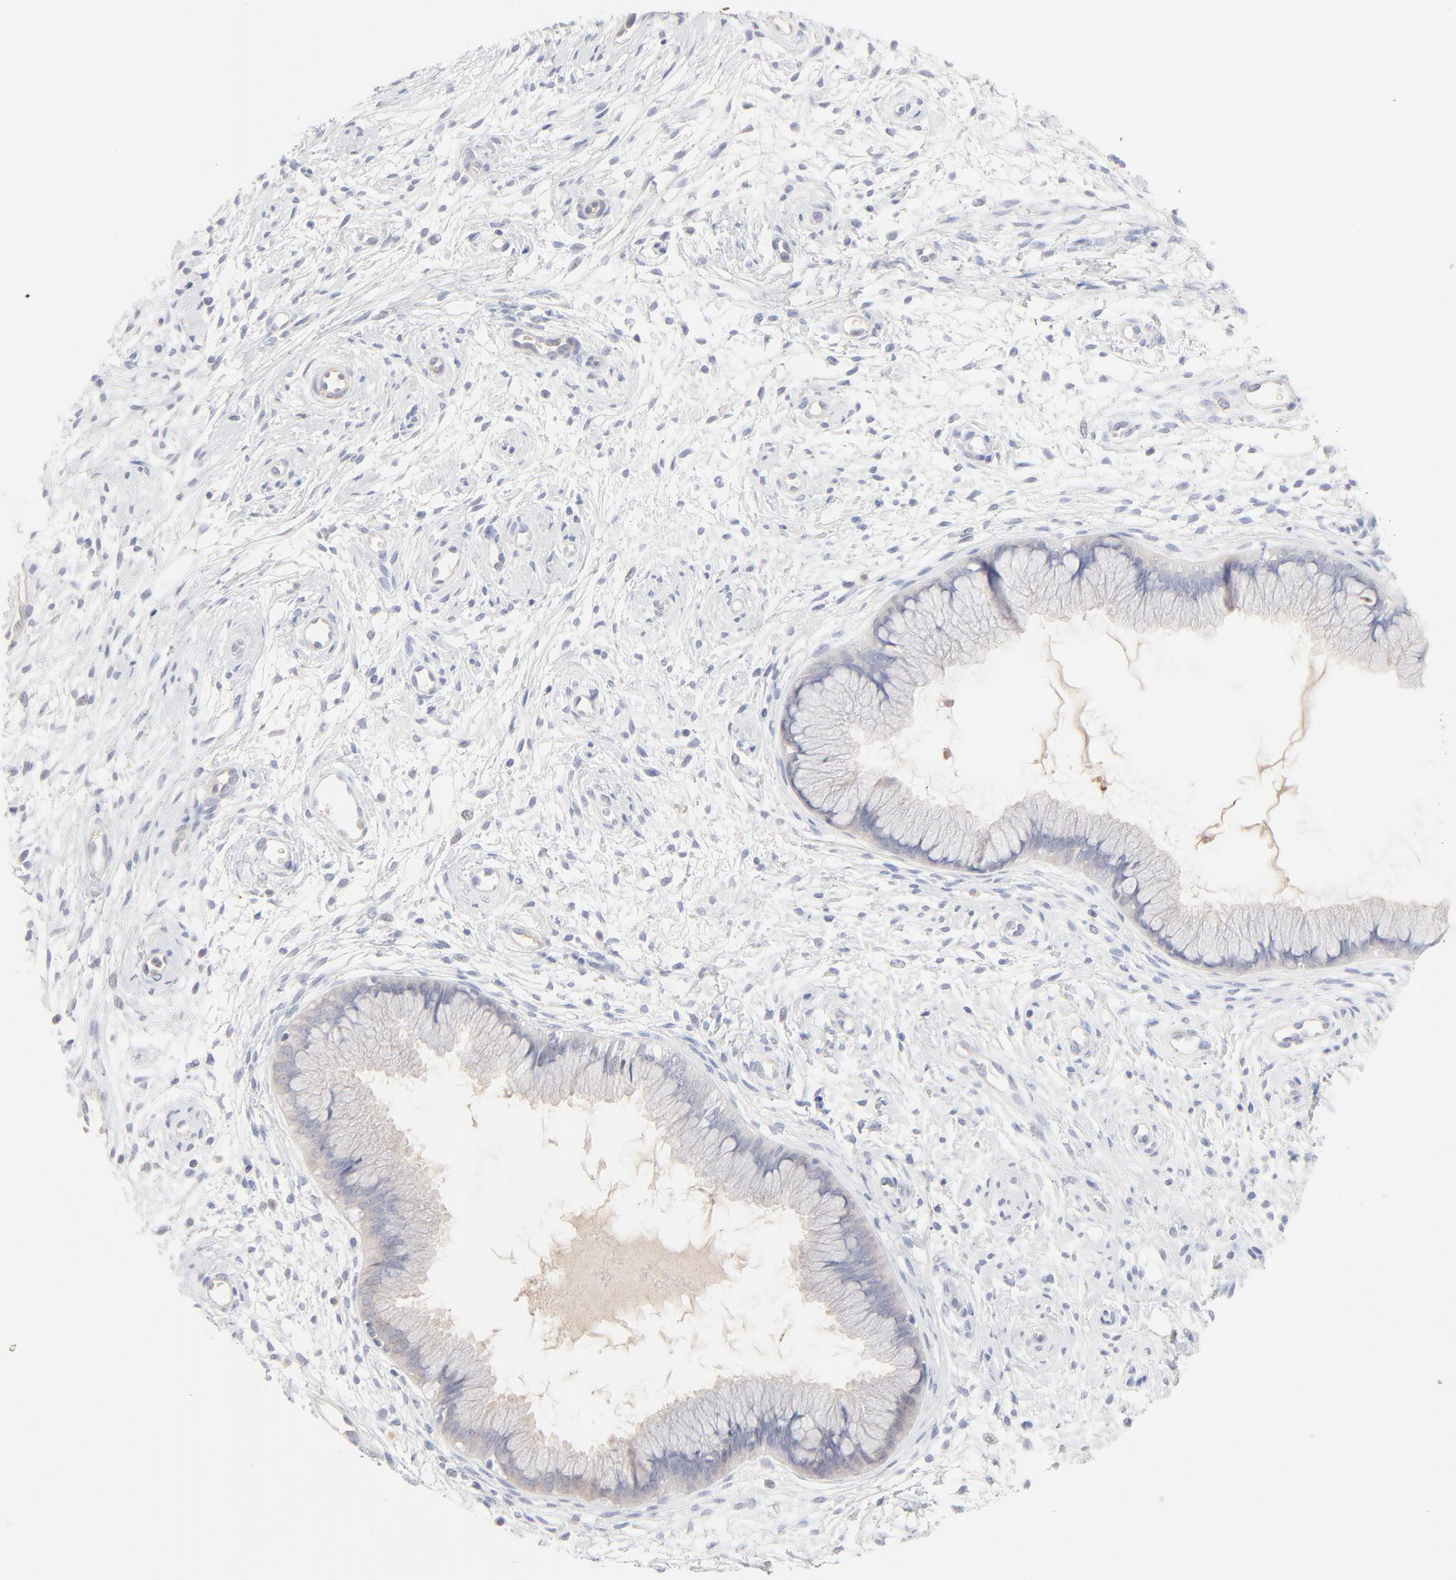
{"staining": {"intensity": "negative", "quantity": "none", "location": "none"}, "tissue": "cervix", "cell_type": "Glandular cells", "image_type": "normal", "snomed": [{"axis": "morphology", "description": "Normal tissue, NOS"}, {"axis": "topography", "description": "Cervix"}], "caption": "Glandular cells are negative for protein expression in normal human cervix. (DAB (3,3'-diaminobenzidine) IHC, high magnification).", "gene": "SPTB", "patient": {"sex": "female", "age": 39}}